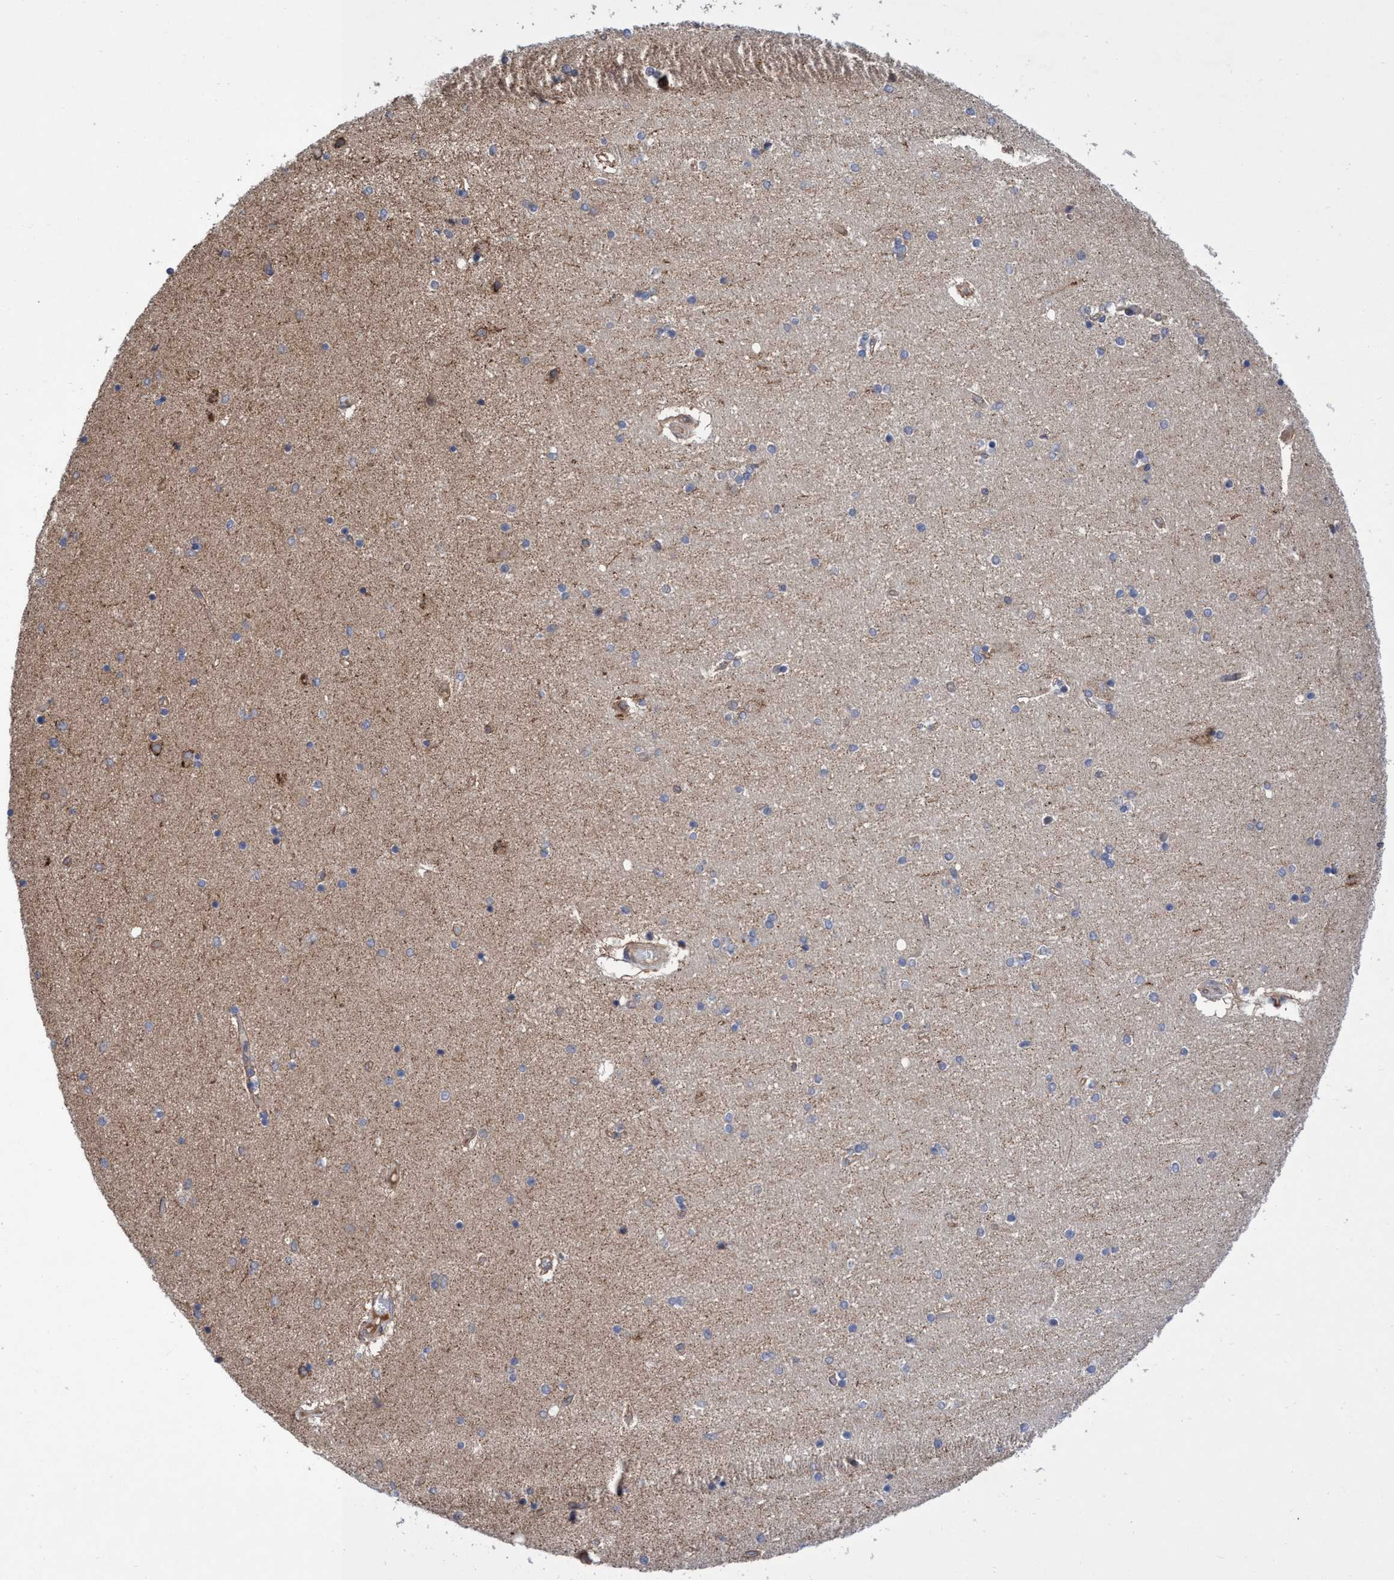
{"staining": {"intensity": "negative", "quantity": "none", "location": "none"}, "tissue": "hippocampus", "cell_type": "Glial cells", "image_type": "normal", "snomed": [{"axis": "morphology", "description": "Normal tissue, NOS"}, {"axis": "topography", "description": "Hippocampus"}], "caption": "Micrograph shows no protein expression in glial cells of normal hippocampus. The staining was performed using DAB to visualize the protein expression in brown, while the nuclei were stained in blue with hematoxylin (Magnification: 20x).", "gene": "P2RY14", "patient": {"sex": "female", "age": 54}}